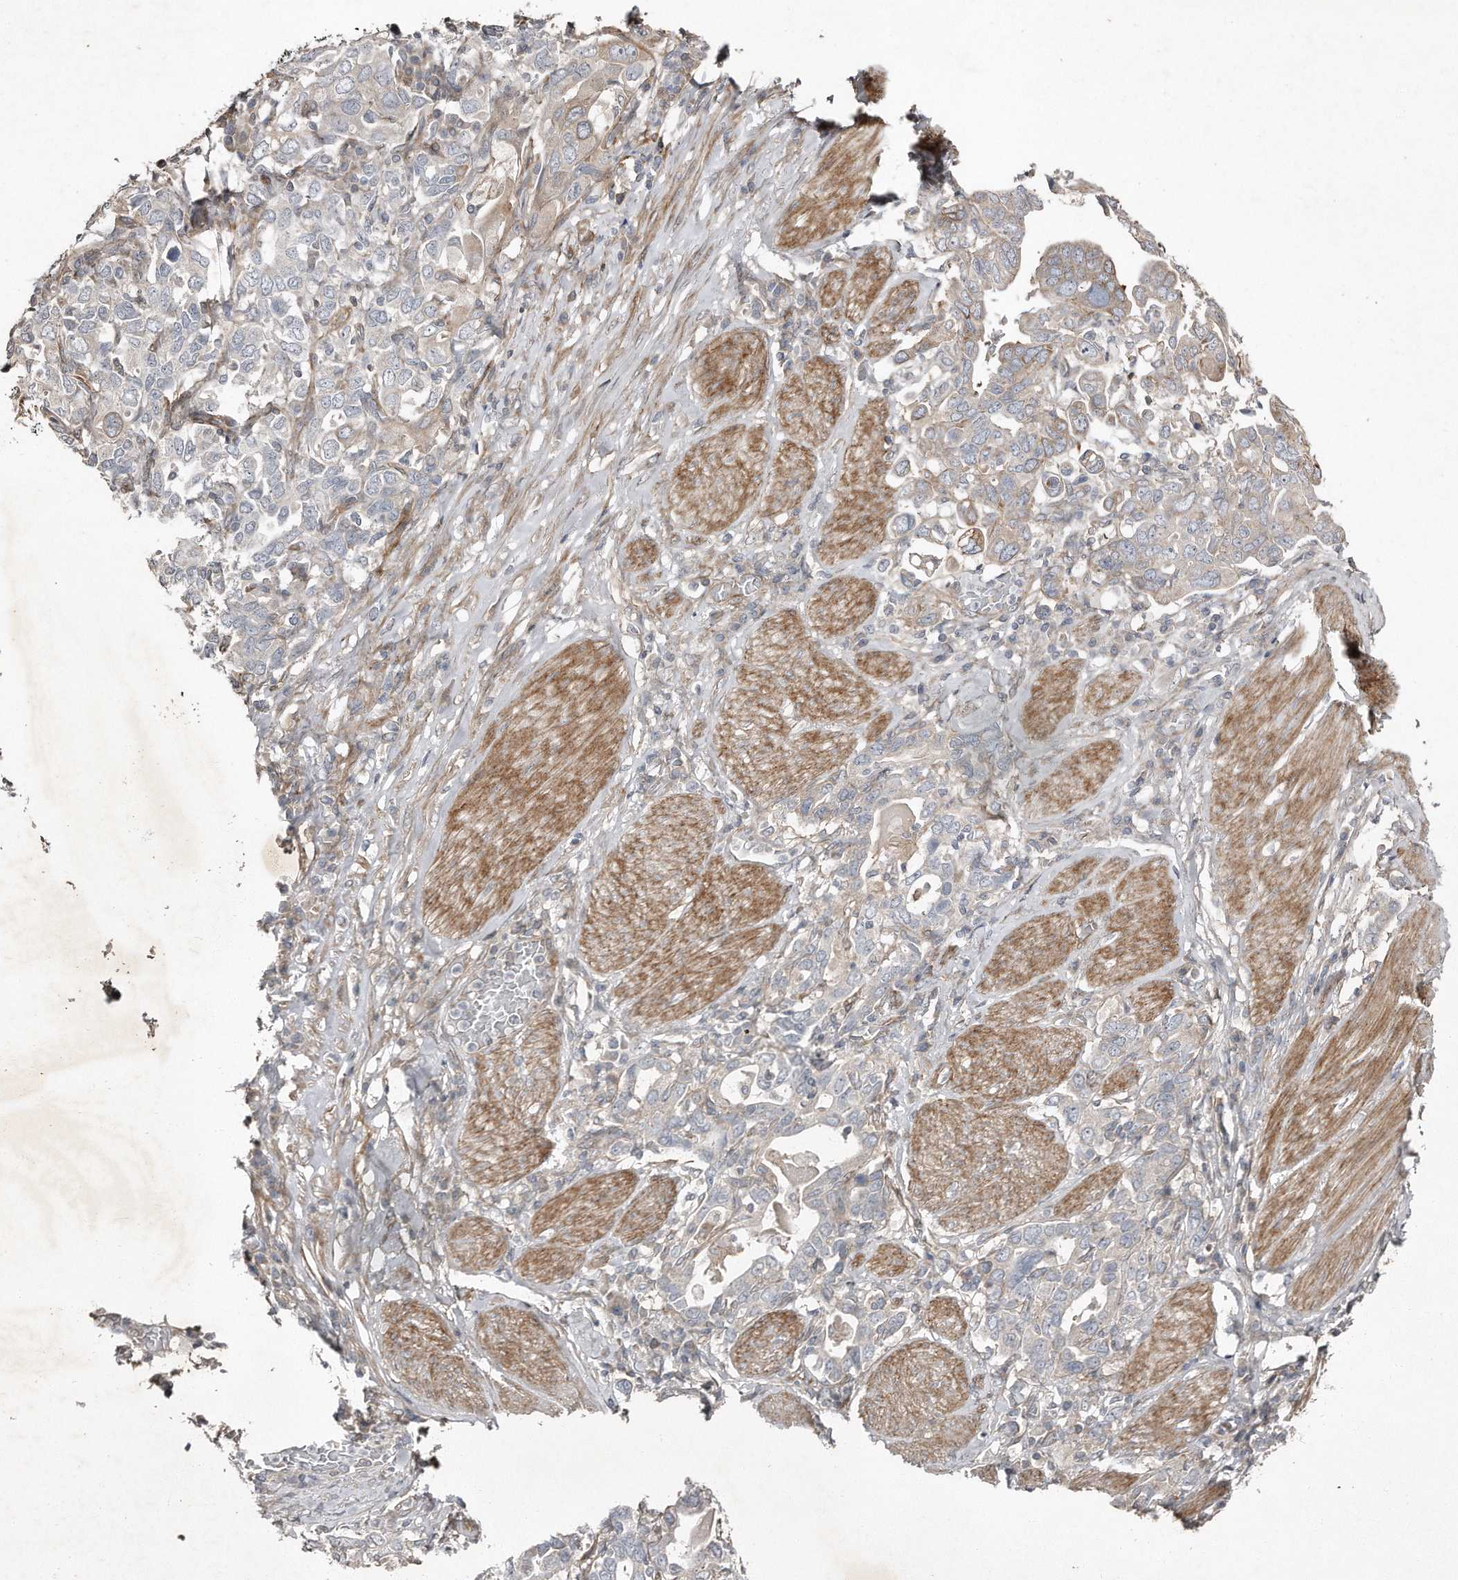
{"staining": {"intensity": "weak", "quantity": "<25%", "location": "cytoplasmic/membranous"}, "tissue": "stomach cancer", "cell_type": "Tumor cells", "image_type": "cancer", "snomed": [{"axis": "morphology", "description": "Adenocarcinoma, NOS"}, {"axis": "topography", "description": "Stomach, upper"}], "caption": "Protein analysis of stomach adenocarcinoma demonstrates no significant staining in tumor cells.", "gene": "SNAP47", "patient": {"sex": "male", "age": 62}}